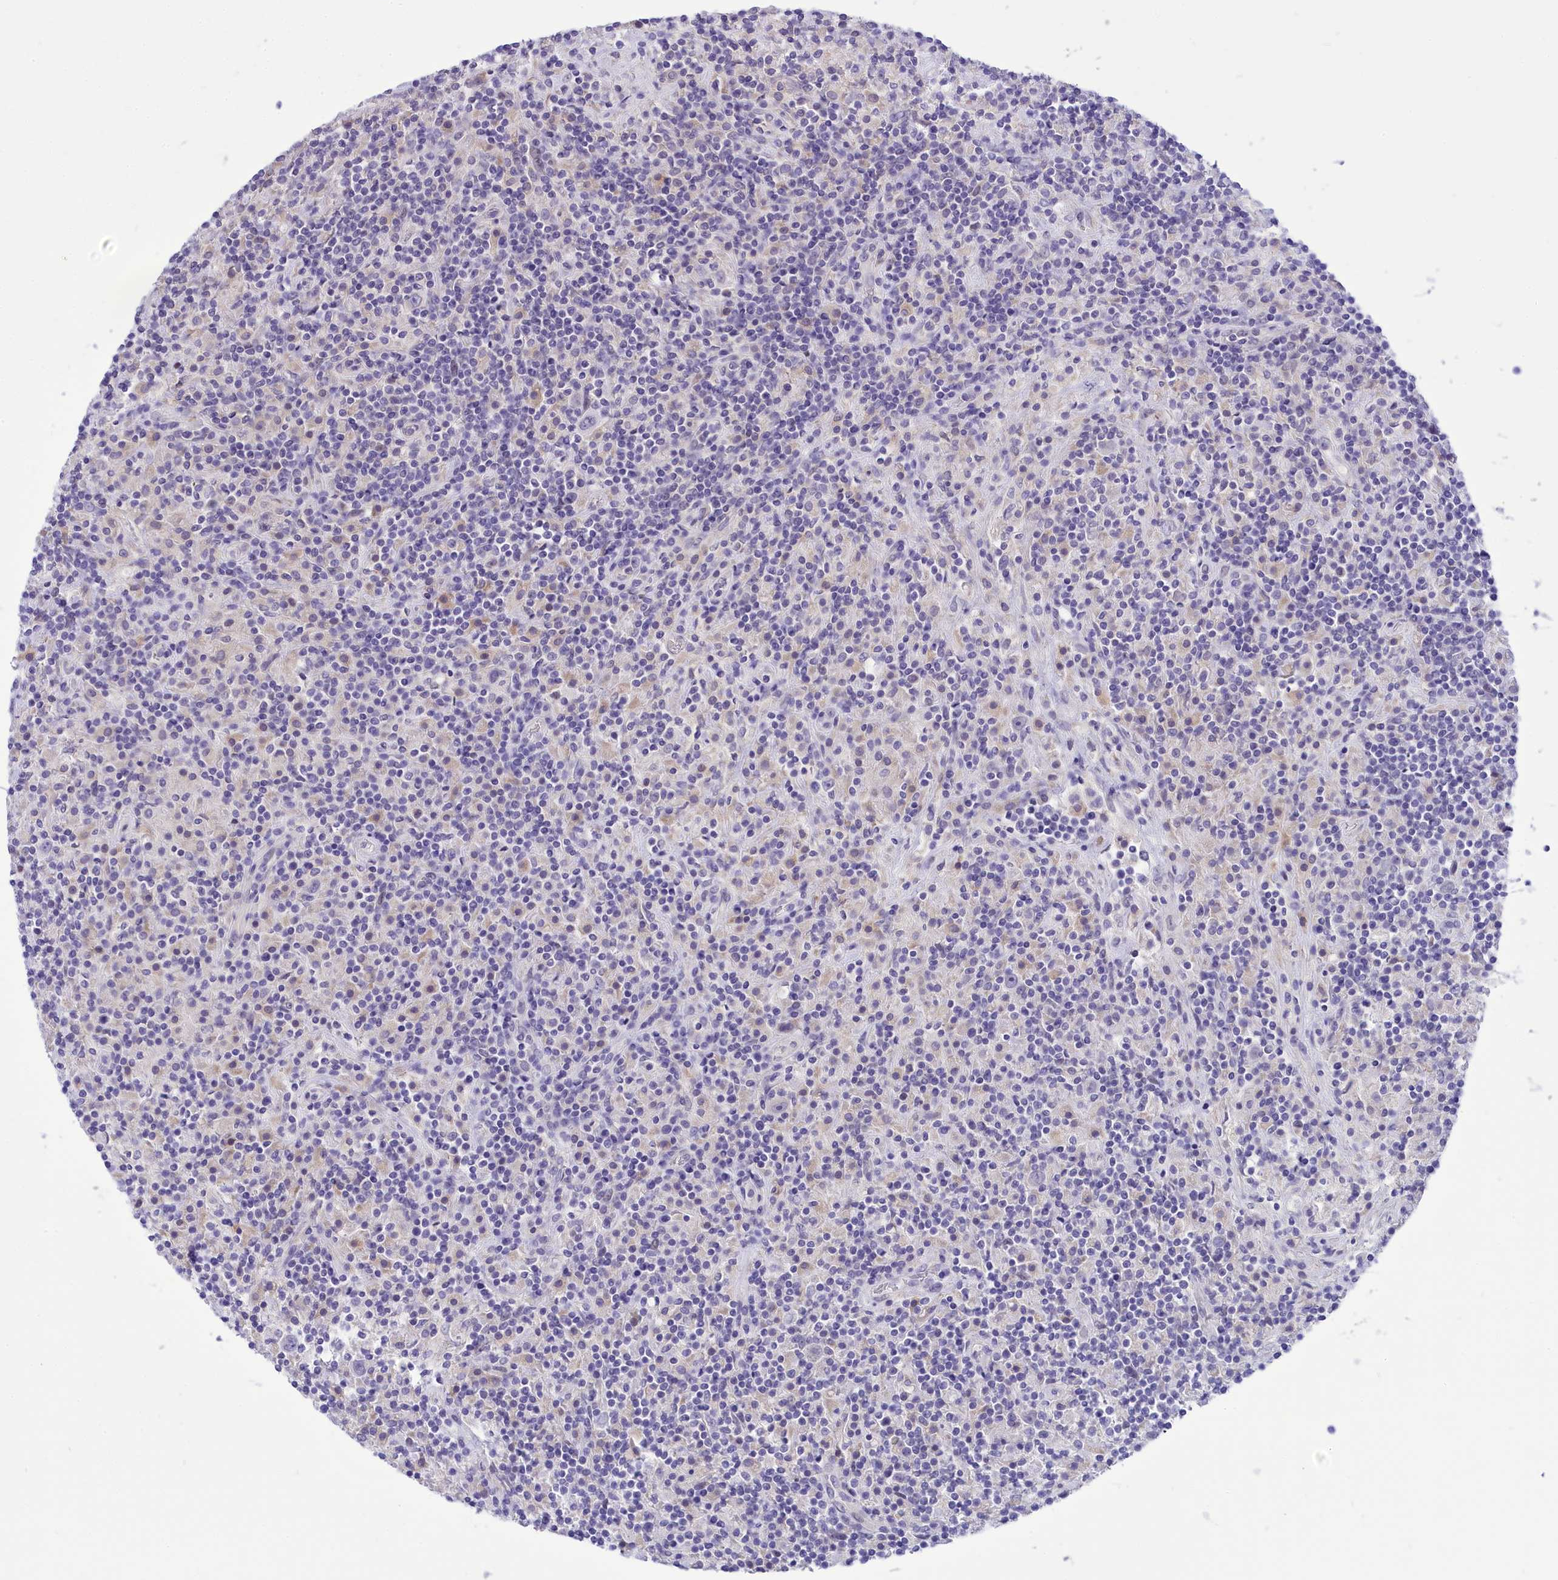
{"staining": {"intensity": "negative", "quantity": "none", "location": "none"}, "tissue": "lymphoma", "cell_type": "Tumor cells", "image_type": "cancer", "snomed": [{"axis": "morphology", "description": "Hodgkin's disease, NOS"}, {"axis": "topography", "description": "Lymph node"}], "caption": "Immunohistochemical staining of Hodgkin's disease shows no significant staining in tumor cells.", "gene": "DCAF16", "patient": {"sex": "male", "age": 70}}